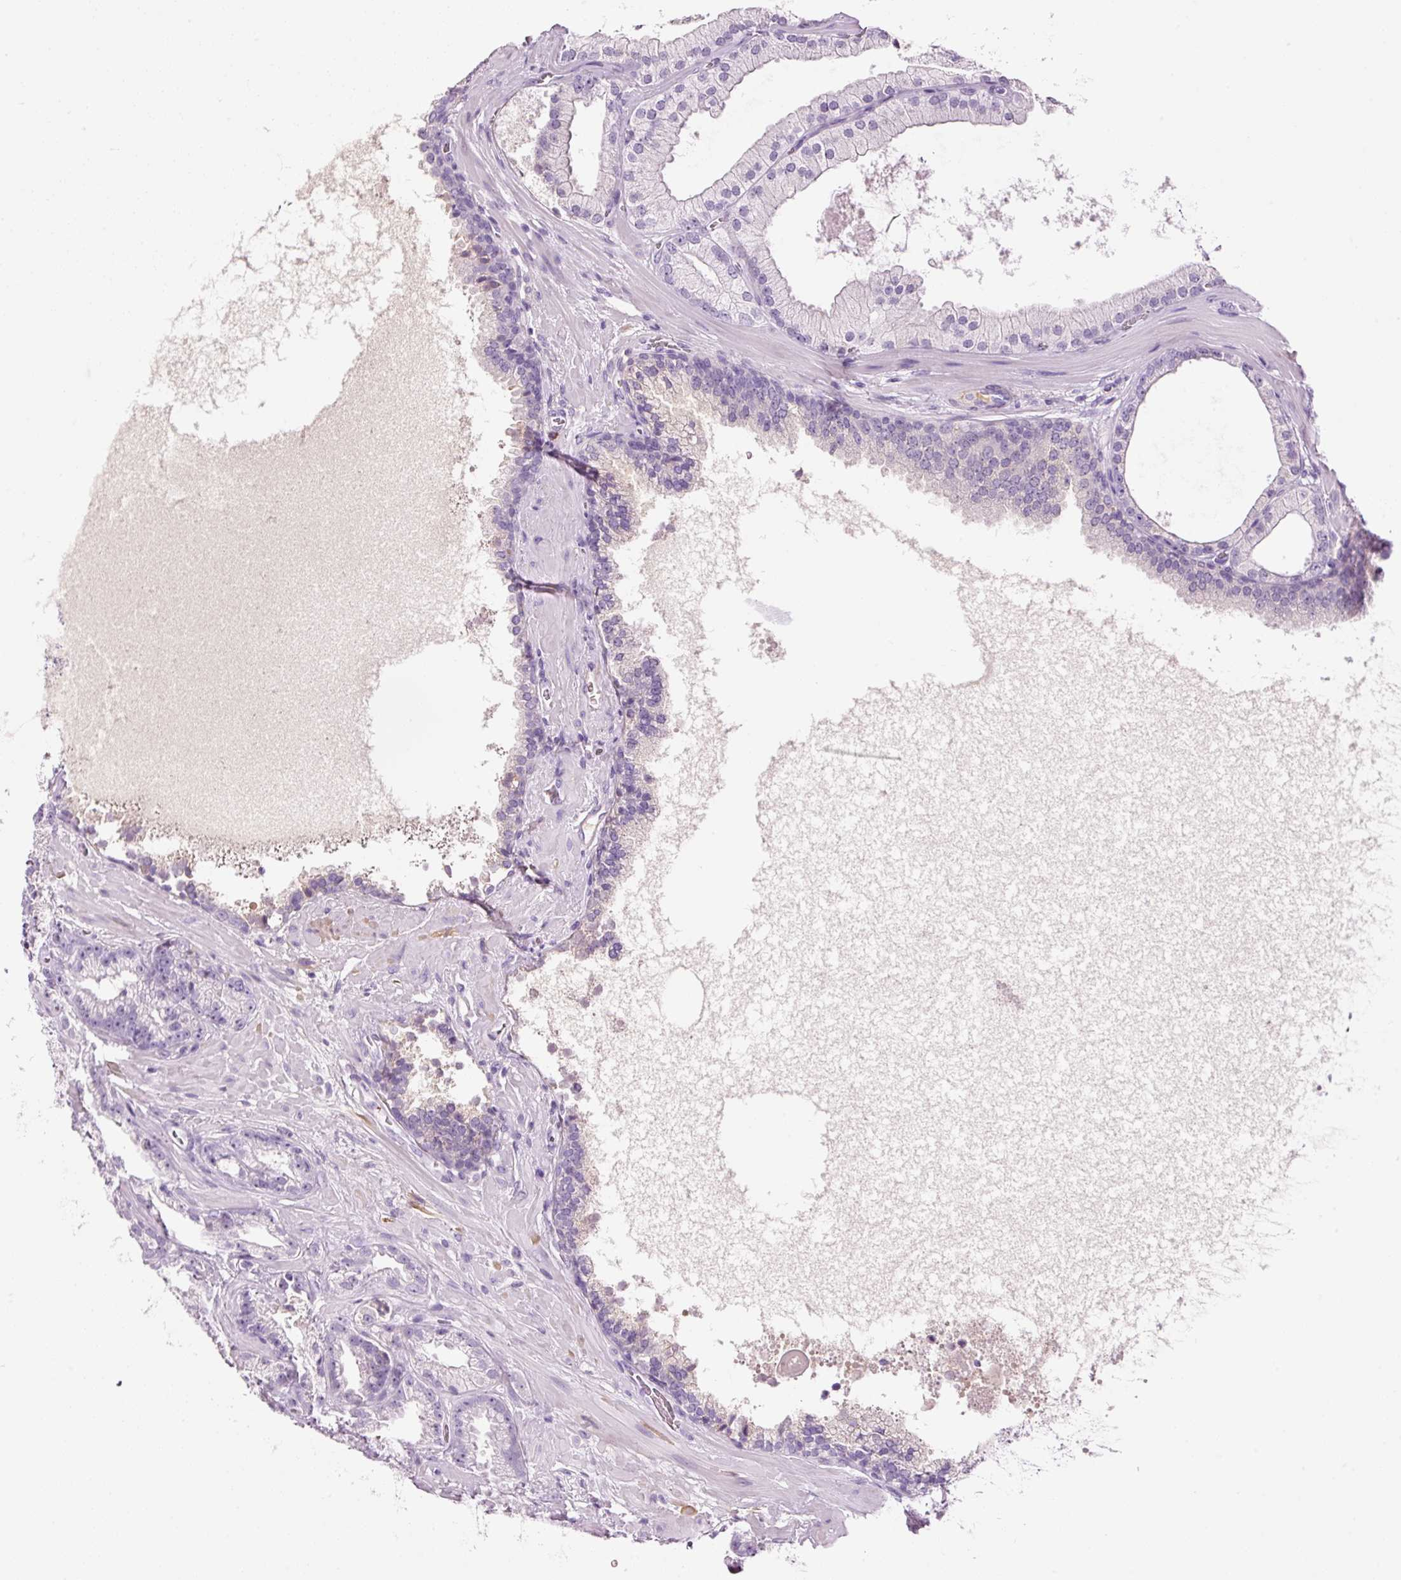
{"staining": {"intensity": "negative", "quantity": "none", "location": "none"}, "tissue": "prostate cancer", "cell_type": "Tumor cells", "image_type": "cancer", "snomed": [{"axis": "morphology", "description": "Adenocarcinoma, High grade"}, {"axis": "topography", "description": "Prostate"}], "caption": "DAB (3,3'-diaminobenzidine) immunohistochemical staining of human prostate high-grade adenocarcinoma shows no significant staining in tumor cells. (DAB immunohistochemistry (IHC) visualized using brightfield microscopy, high magnification).", "gene": "KLF1", "patient": {"sex": "male", "age": 68}}